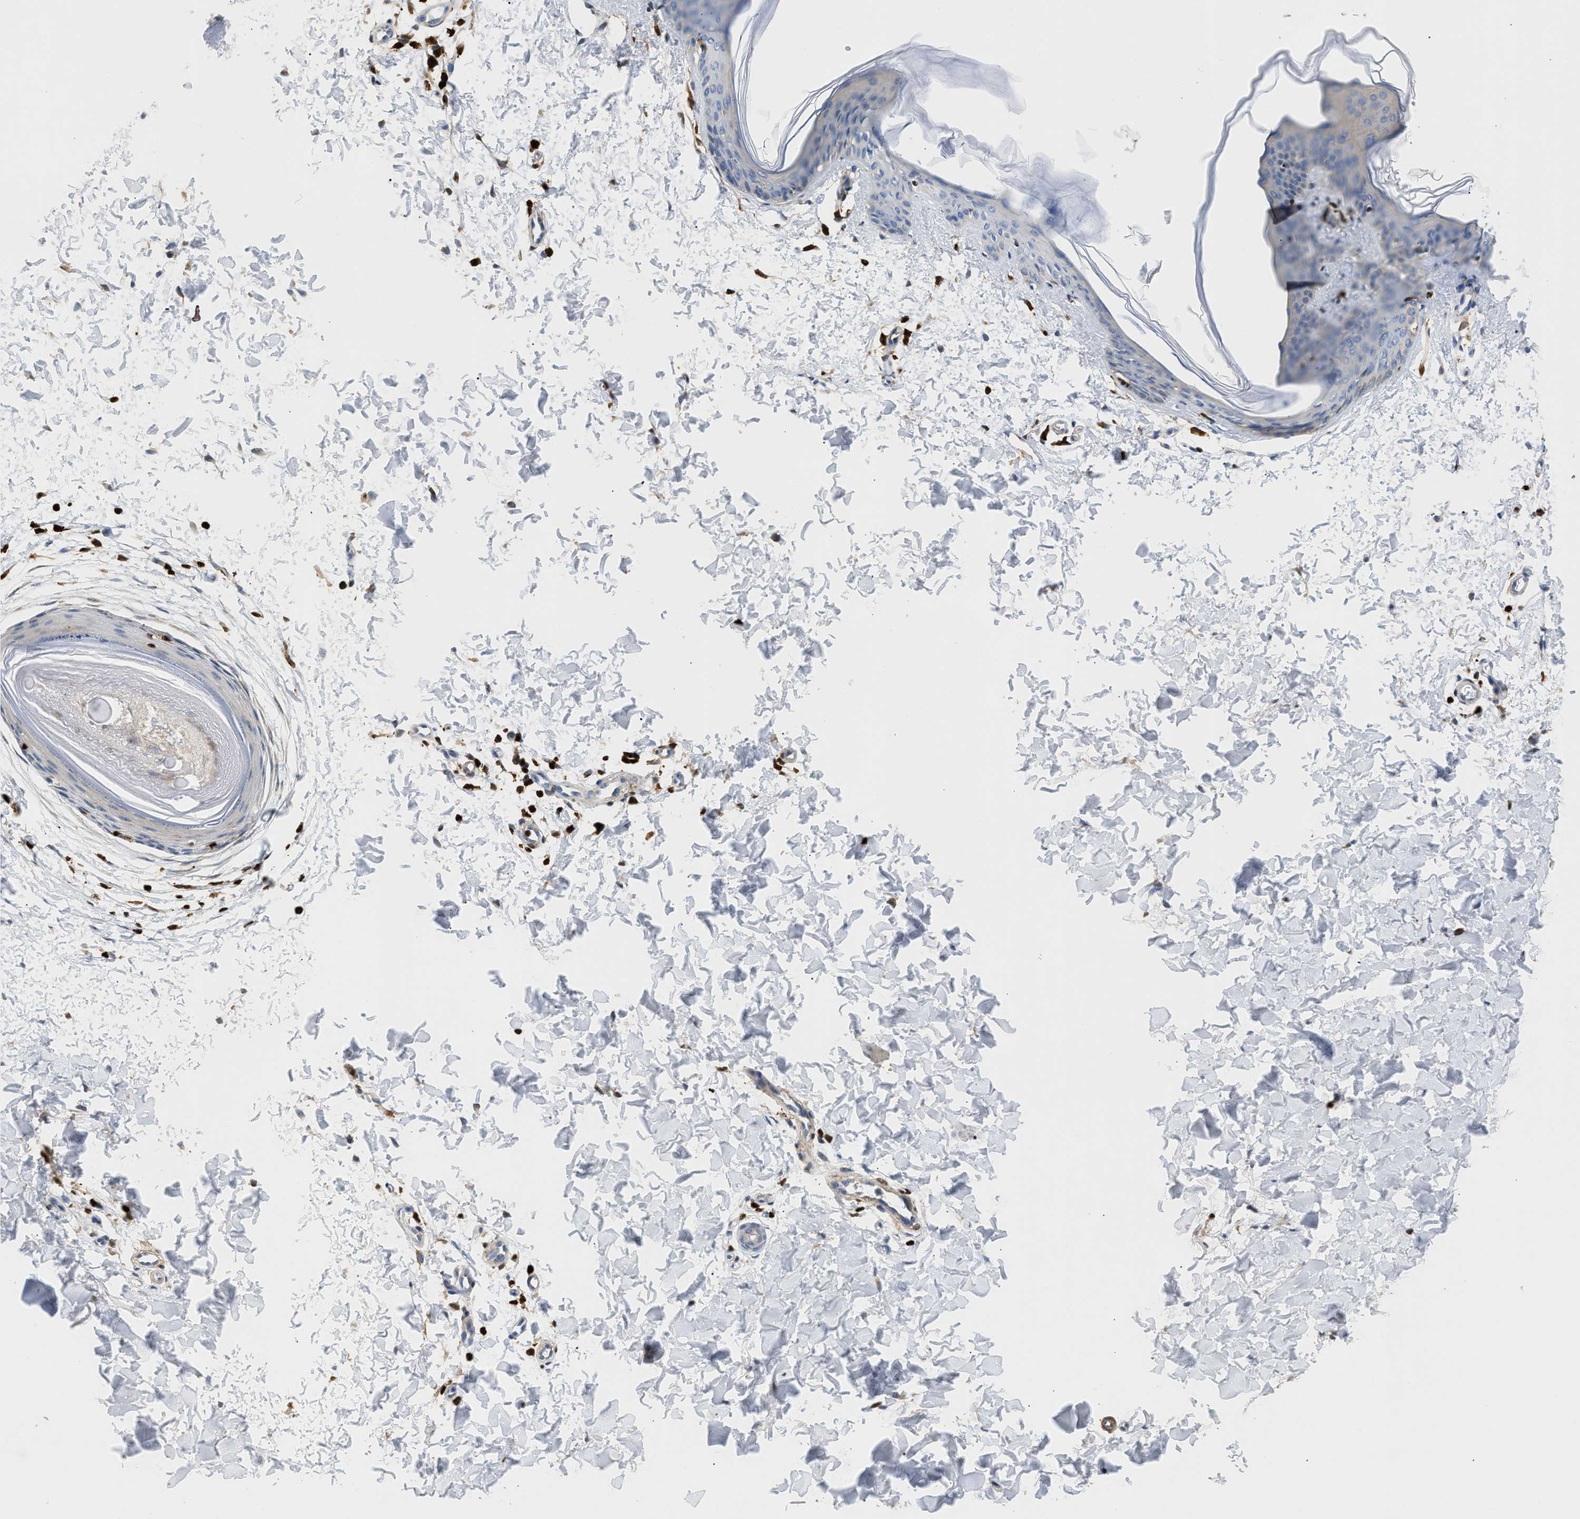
{"staining": {"intensity": "strong", "quantity": ">75%", "location": "cytoplasmic/membranous,nuclear"}, "tissue": "skin", "cell_type": "Fibroblasts", "image_type": "normal", "snomed": [{"axis": "morphology", "description": "Normal tissue, NOS"}, {"axis": "topography", "description": "Skin"}], "caption": "Protein positivity by immunohistochemistry reveals strong cytoplasmic/membranous,nuclear positivity in approximately >75% of fibroblasts in unremarkable skin. (DAB IHC with brightfield microscopy, high magnification).", "gene": "SLIT2", "patient": {"sex": "female", "age": 17}}